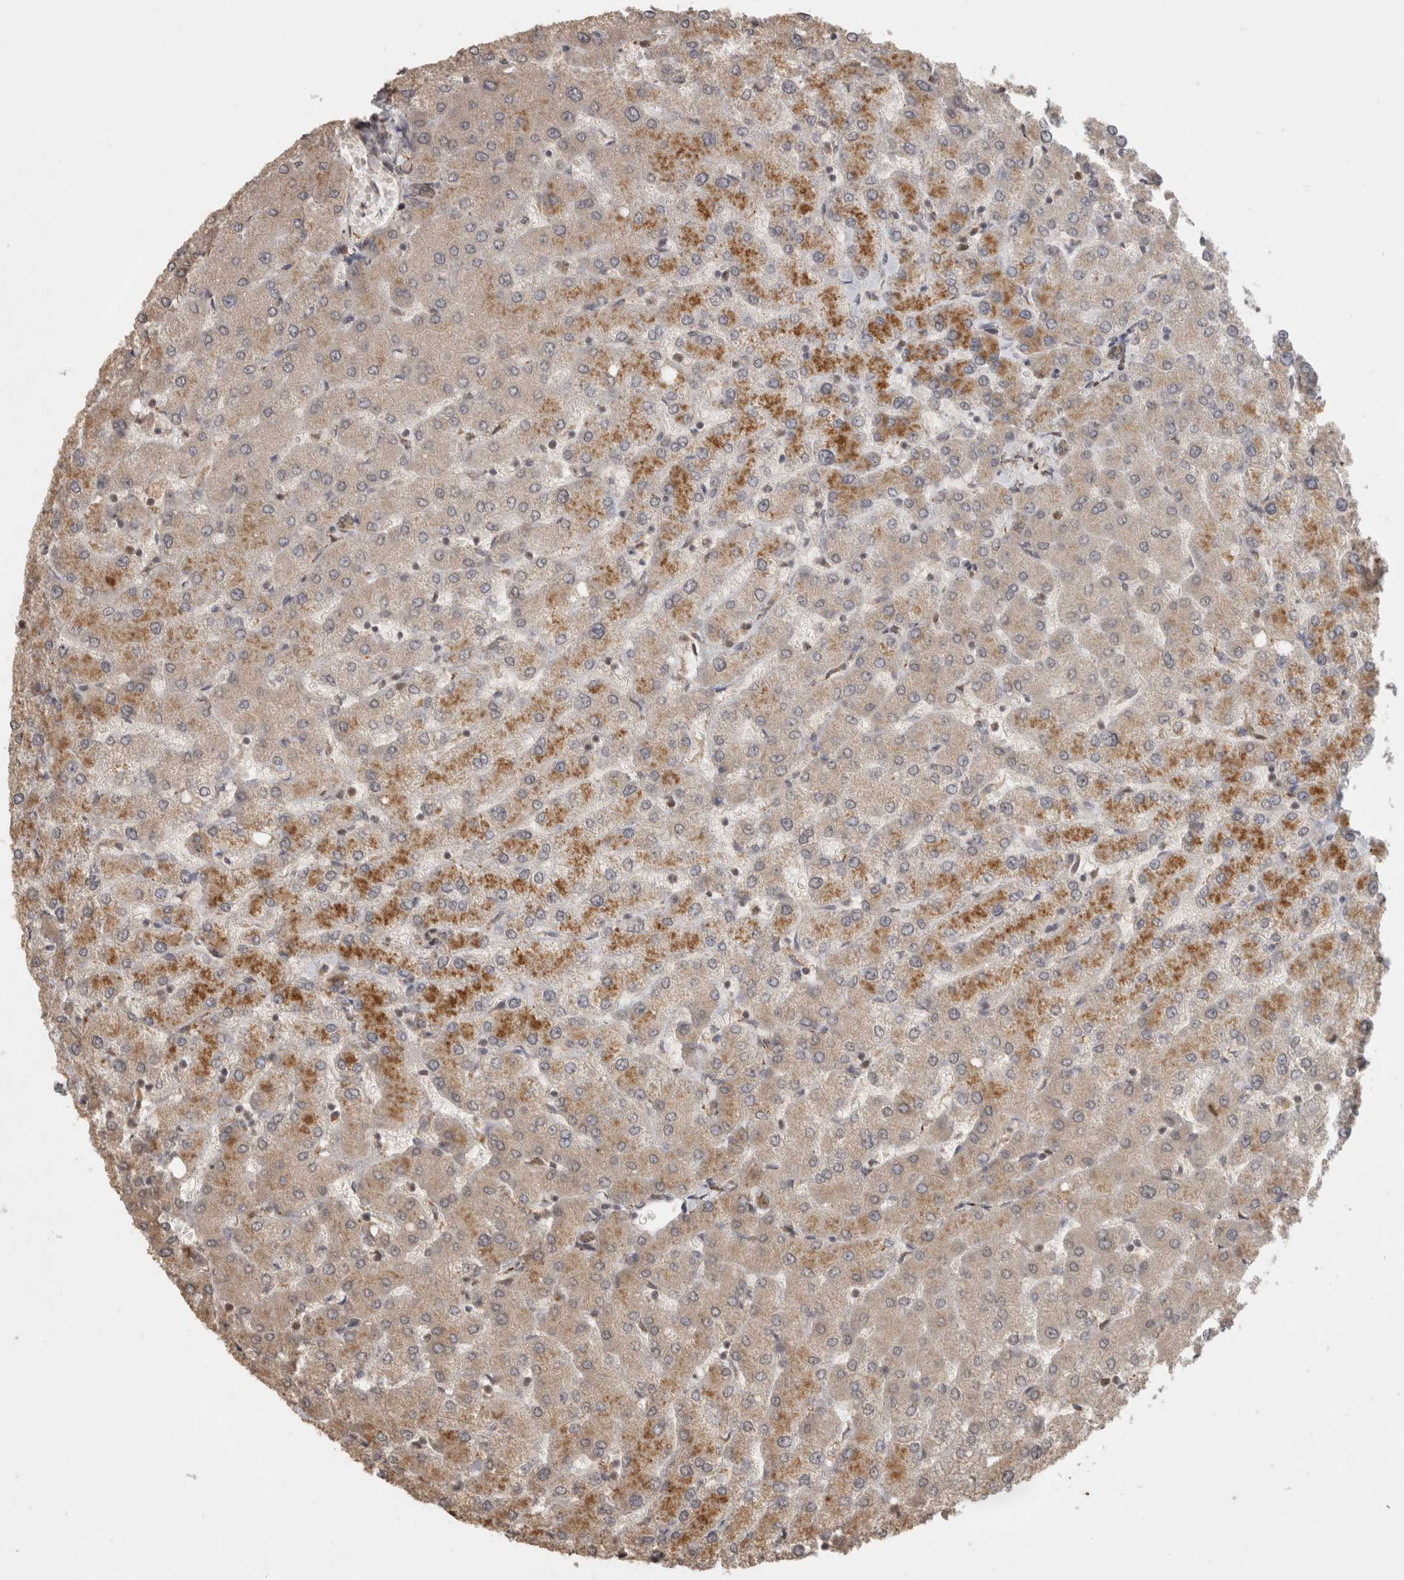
{"staining": {"intensity": "moderate", "quantity": ">75%", "location": "cytoplasmic/membranous"}, "tissue": "liver", "cell_type": "Cholangiocytes", "image_type": "normal", "snomed": [{"axis": "morphology", "description": "Normal tissue, NOS"}, {"axis": "topography", "description": "Liver"}], "caption": "Protein staining exhibits moderate cytoplasmic/membranous staining in approximately >75% of cholangiocytes in unremarkable liver.", "gene": "BNIP3L", "patient": {"sex": "female", "age": 54}}